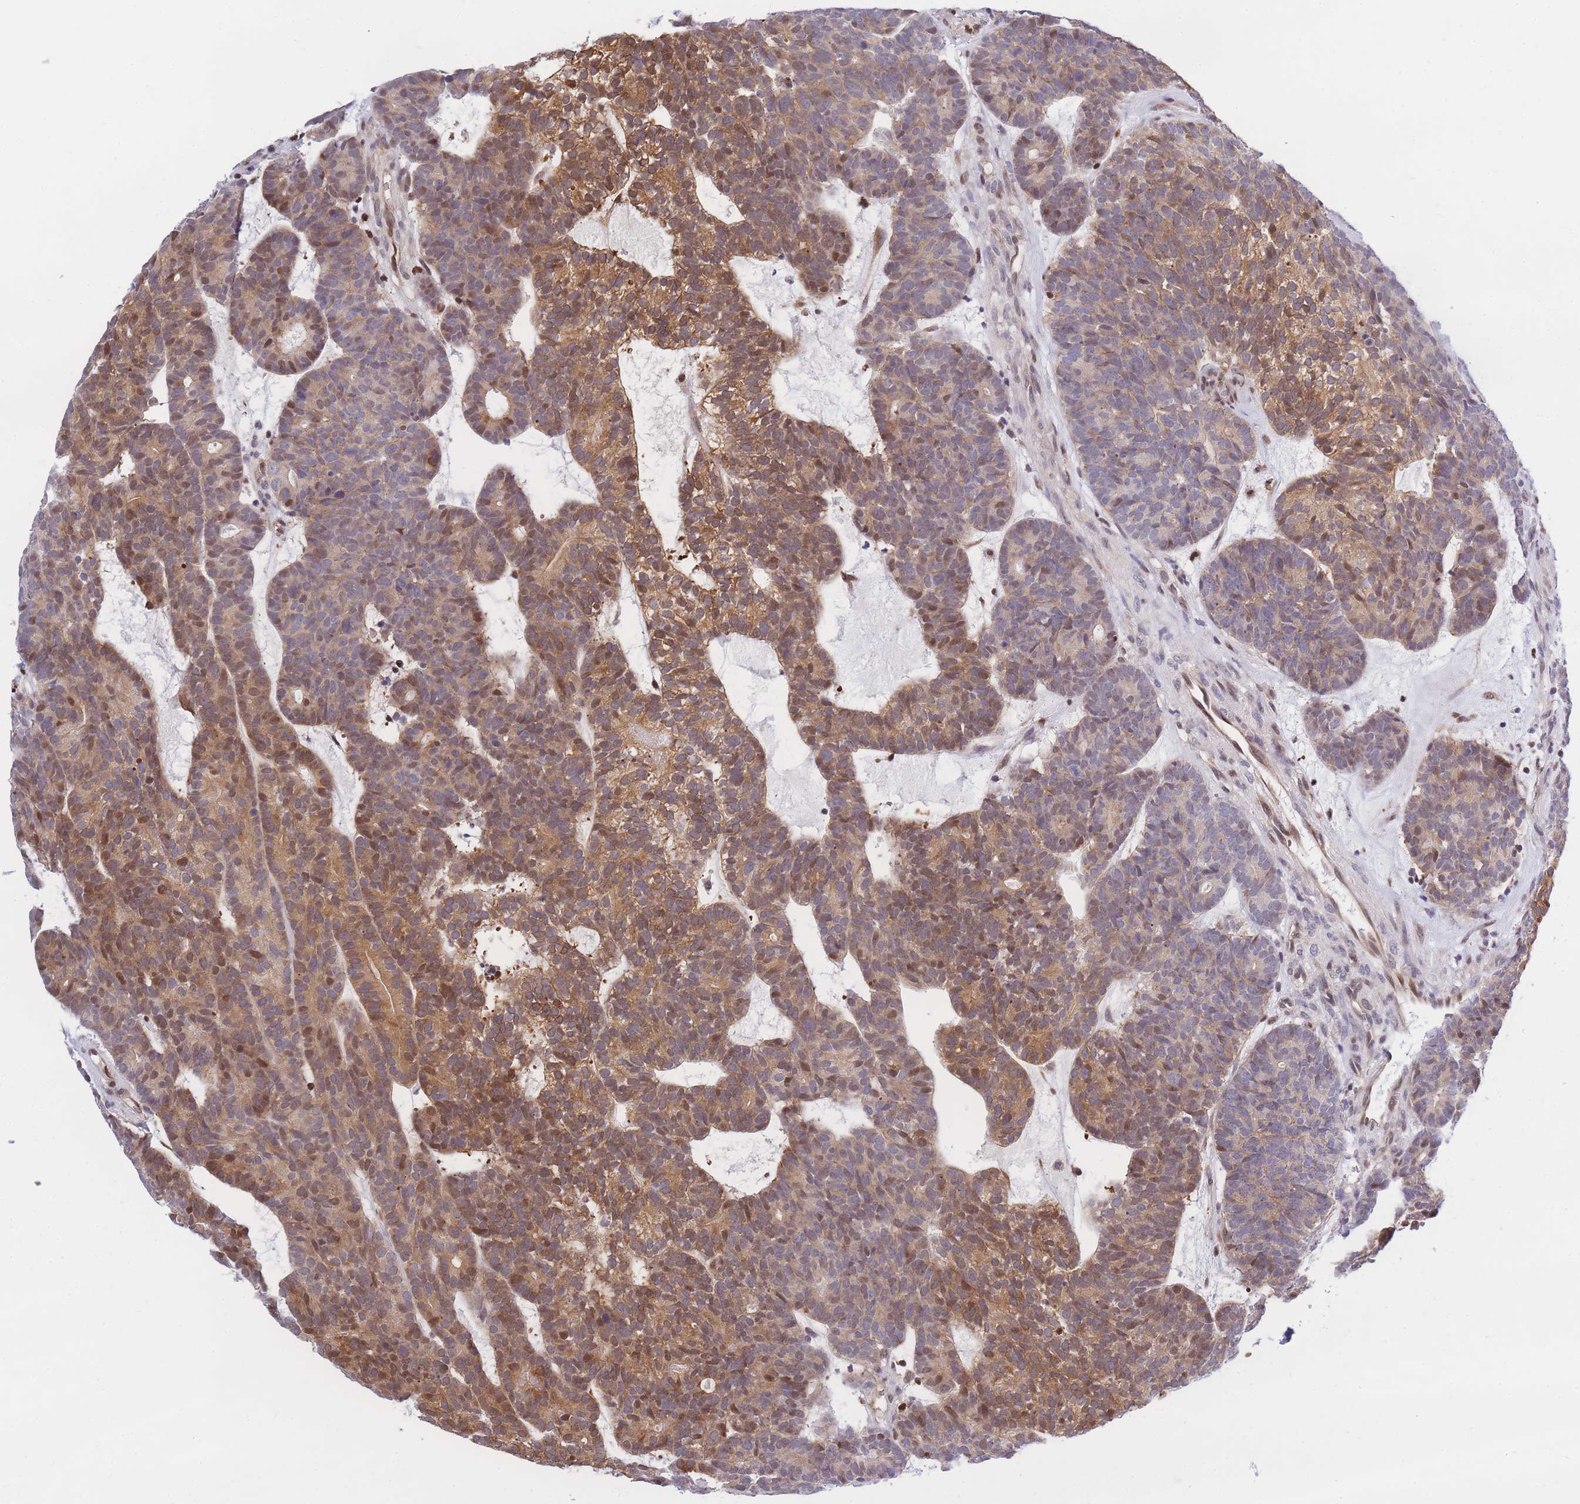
{"staining": {"intensity": "moderate", "quantity": ">75%", "location": "cytoplasmic/membranous,nuclear"}, "tissue": "head and neck cancer", "cell_type": "Tumor cells", "image_type": "cancer", "snomed": [{"axis": "morphology", "description": "Adenocarcinoma, NOS"}, {"axis": "topography", "description": "Head-Neck"}], "caption": "Protein staining demonstrates moderate cytoplasmic/membranous and nuclear staining in about >75% of tumor cells in head and neck cancer (adenocarcinoma).", "gene": "CRACD", "patient": {"sex": "female", "age": 81}}